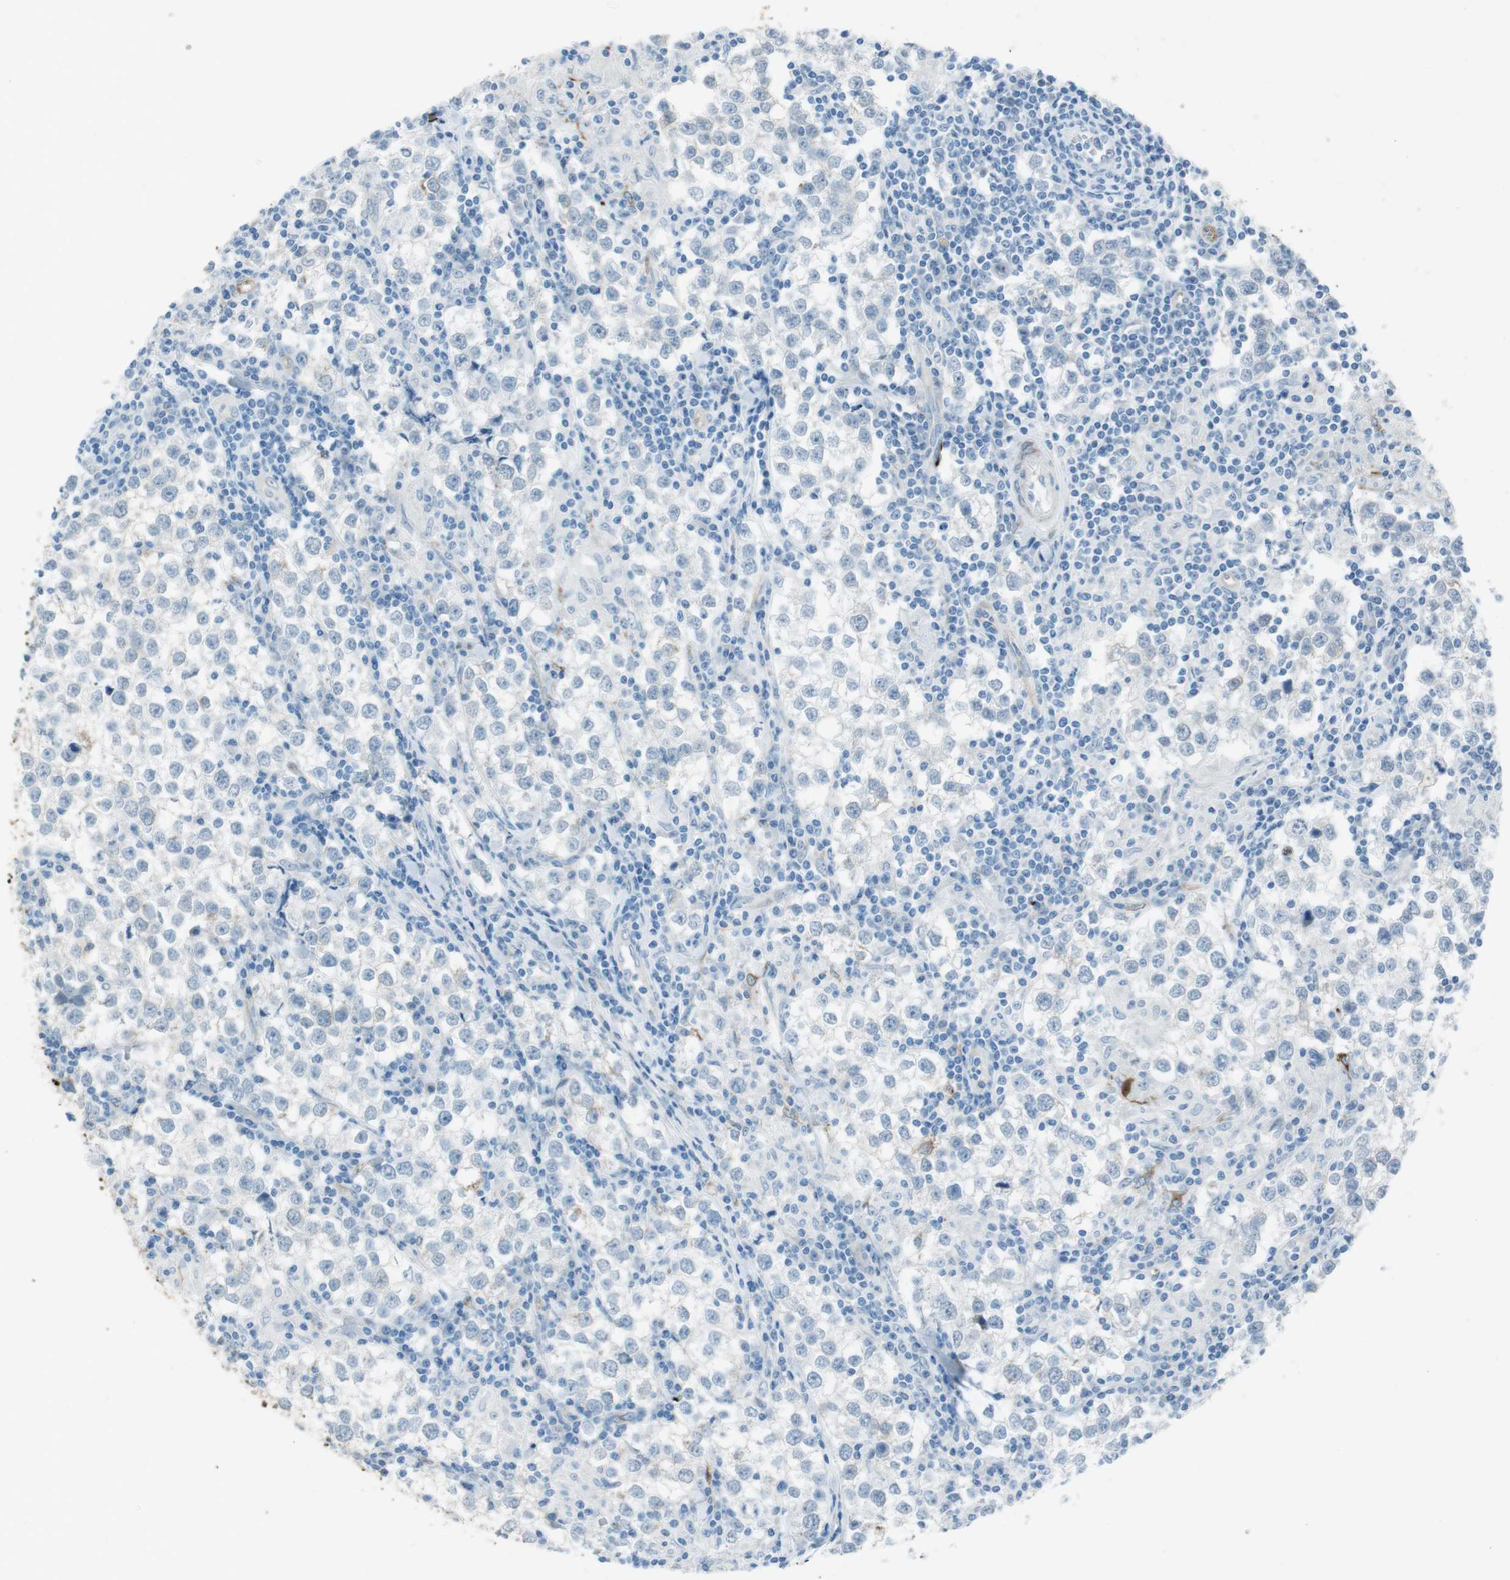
{"staining": {"intensity": "negative", "quantity": "none", "location": "none"}, "tissue": "testis cancer", "cell_type": "Tumor cells", "image_type": "cancer", "snomed": [{"axis": "morphology", "description": "Seminoma, NOS"}, {"axis": "morphology", "description": "Carcinoma, Embryonal, NOS"}, {"axis": "topography", "description": "Testis"}], "caption": "Immunohistochemistry (IHC) photomicrograph of testis cancer (seminoma) stained for a protein (brown), which displays no staining in tumor cells.", "gene": "TUBB2A", "patient": {"sex": "male", "age": 36}}